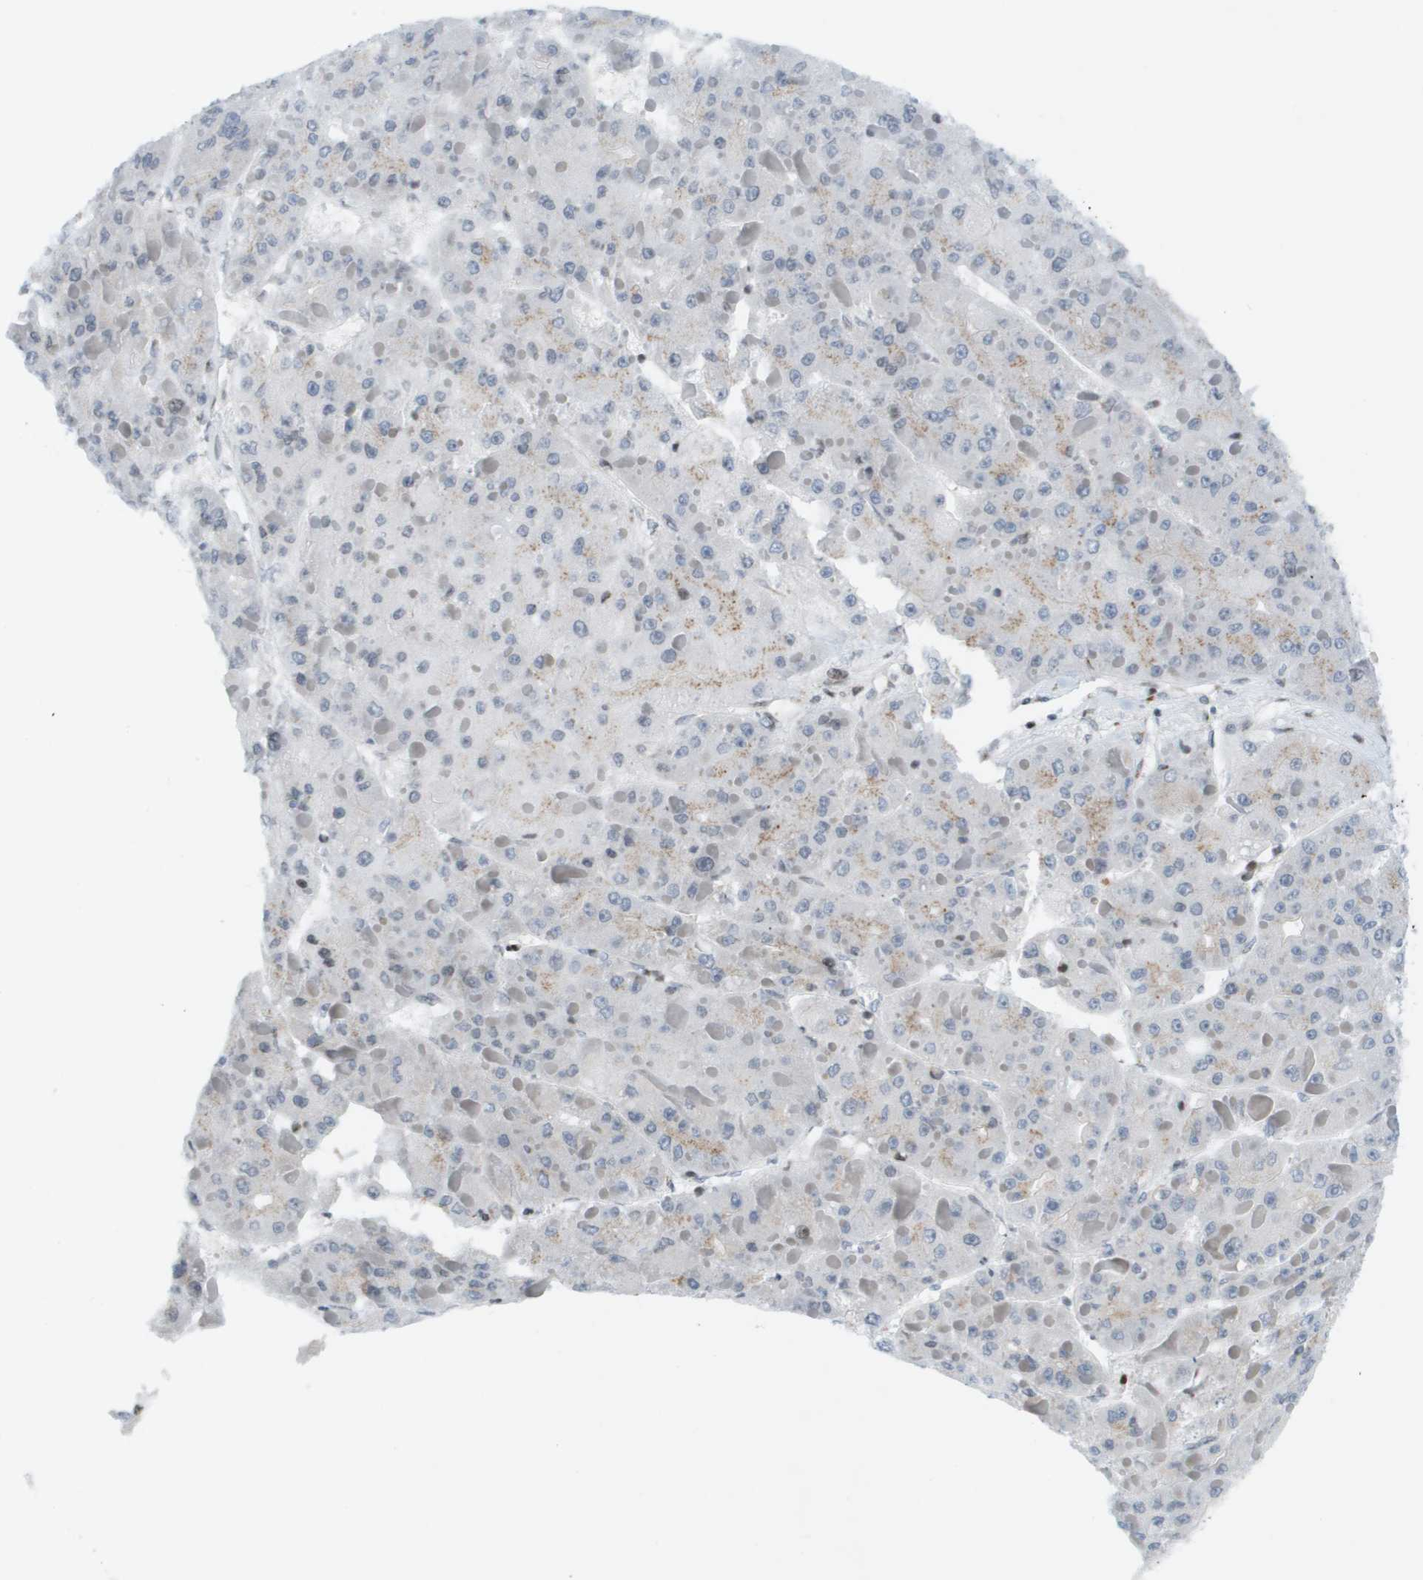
{"staining": {"intensity": "negative", "quantity": "none", "location": "none"}, "tissue": "liver cancer", "cell_type": "Tumor cells", "image_type": "cancer", "snomed": [{"axis": "morphology", "description": "Carcinoma, Hepatocellular, NOS"}, {"axis": "topography", "description": "Liver"}], "caption": "There is no significant expression in tumor cells of hepatocellular carcinoma (liver).", "gene": "EVC", "patient": {"sex": "female", "age": 73}}